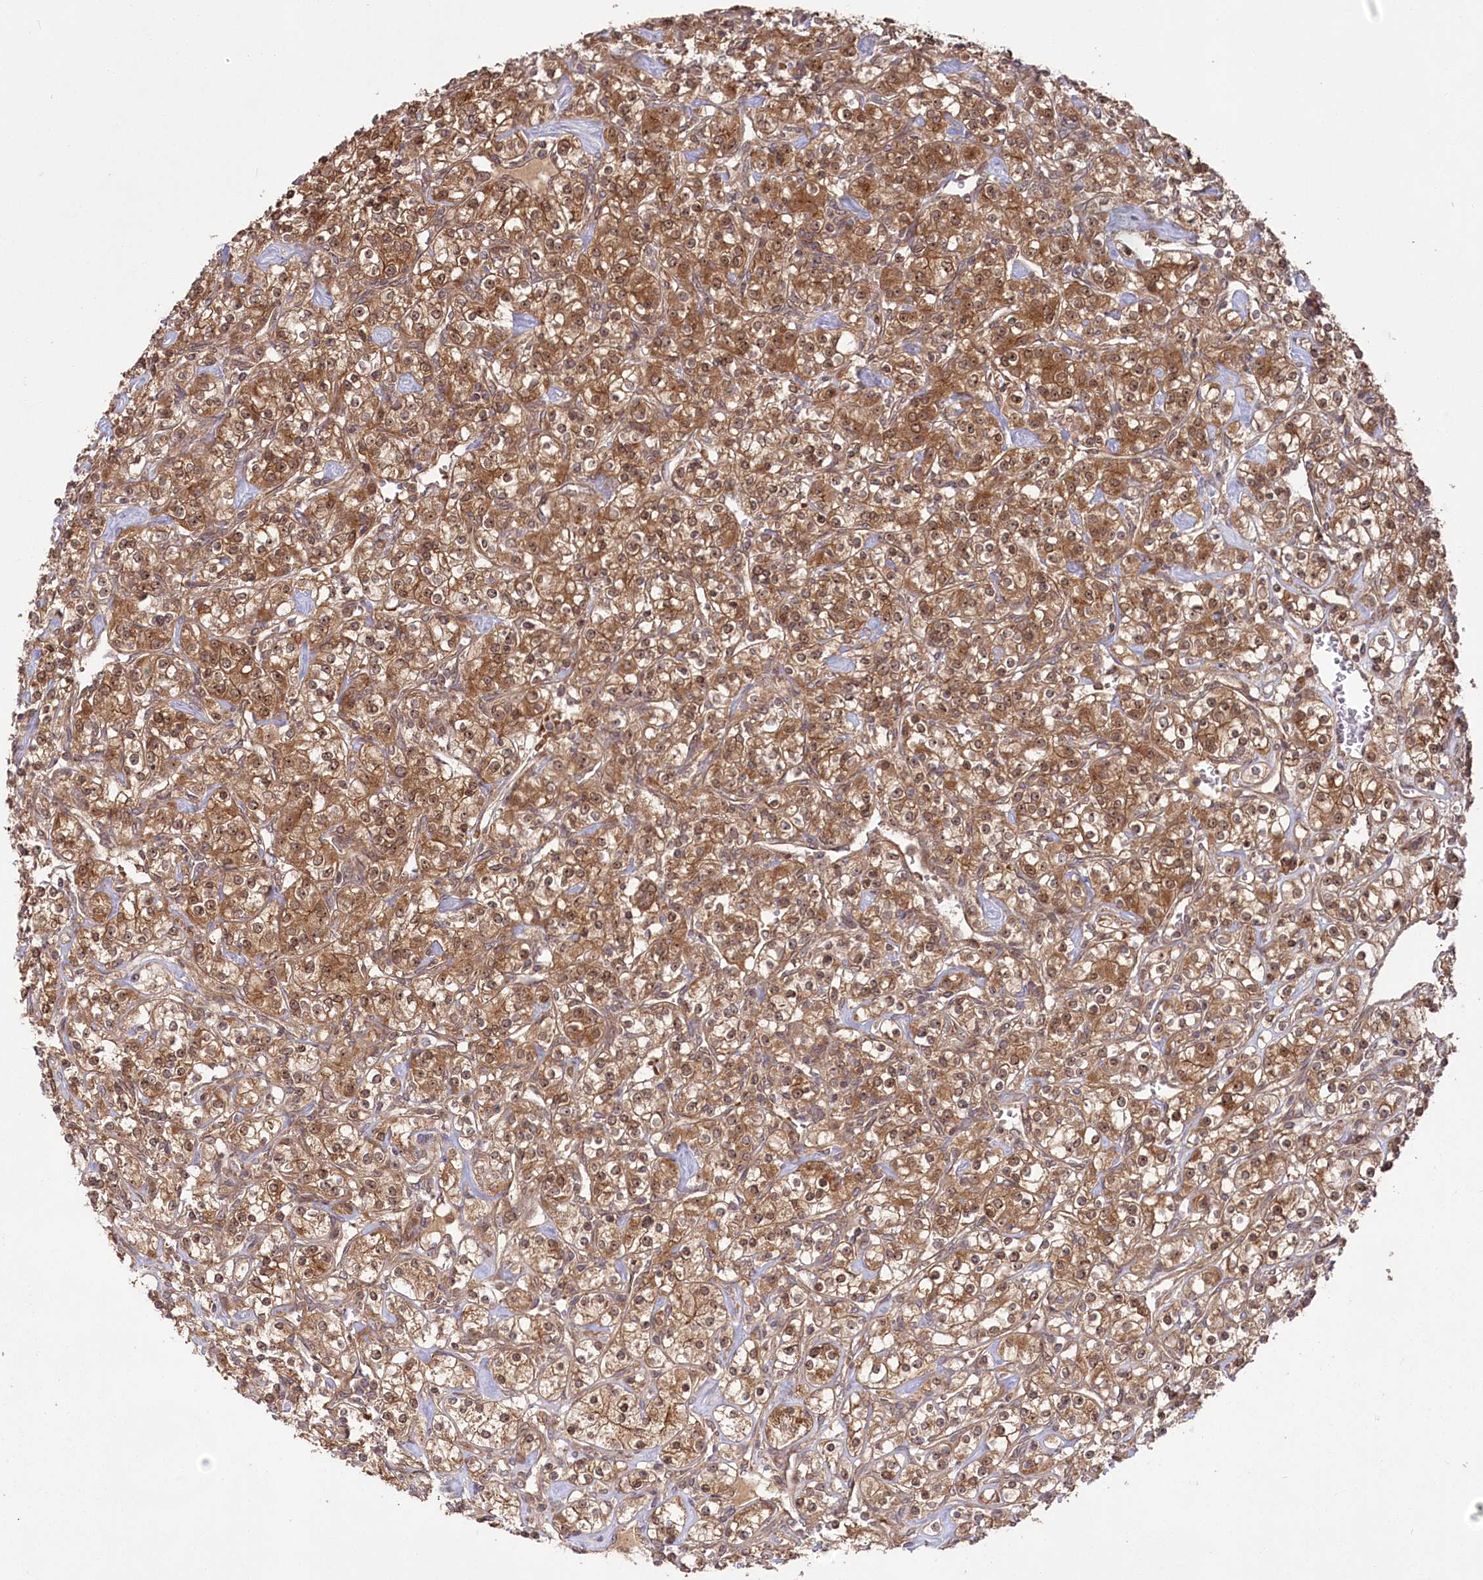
{"staining": {"intensity": "moderate", "quantity": ">75%", "location": "cytoplasmic/membranous,nuclear"}, "tissue": "renal cancer", "cell_type": "Tumor cells", "image_type": "cancer", "snomed": [{"axis": "morphology", "description": "Adenocarcinoma, NOS"}, {"axis": "topography", "description": "Kidney"}], "caption": "The image exhibits a brown stain indicating the presence of a protein in the cytoplasmic/membranous and nuclear of tumor cells in renal cancer (adenocarcinoma).", "gene": "TBCA", "patient": {"sex": "male", "age": 77}}